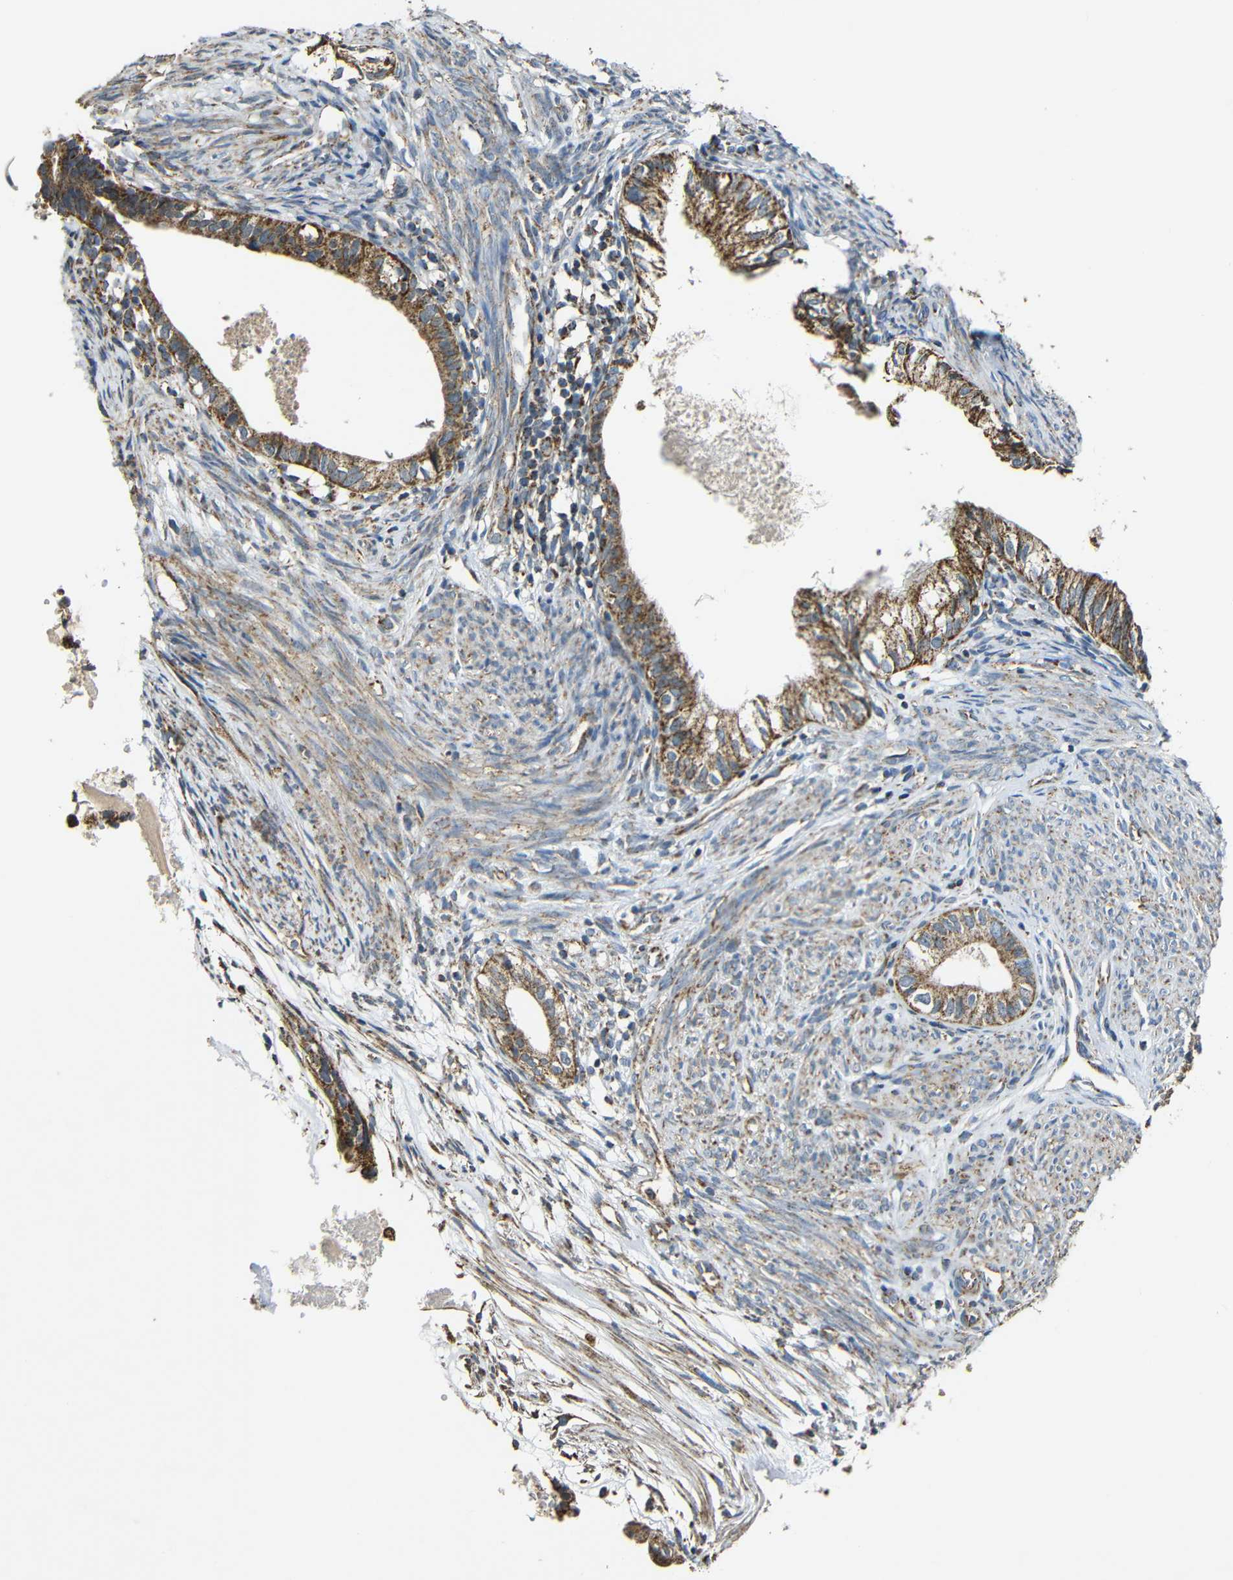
{"staining": {"intensity": "moderate", "quantity": ">75%", "location": "cytoplasmic/membranous"}, "tissue": "cervical cancer", "cell_type": "Tumor cells", "image_type": "cancer", "snomed": [{"axis": "morphology", "description": "Normal tissue, NOS"}, {"axis": "morphology", "description": "Adenocarcinoma, NOS"}, {"axis": "topography", "description": "Cervix"}, {"axis": "topography", "description": "Endometrium"}], "caption": "DAB immunohistochemical staining of cervical adenocarcinoma demonstrates moderate cytoplasmic/membranous protein positivity in approximately >75% of tumor cells.", "gene": "NR3C2", "patient": {"sex": "female", "age": 86}}